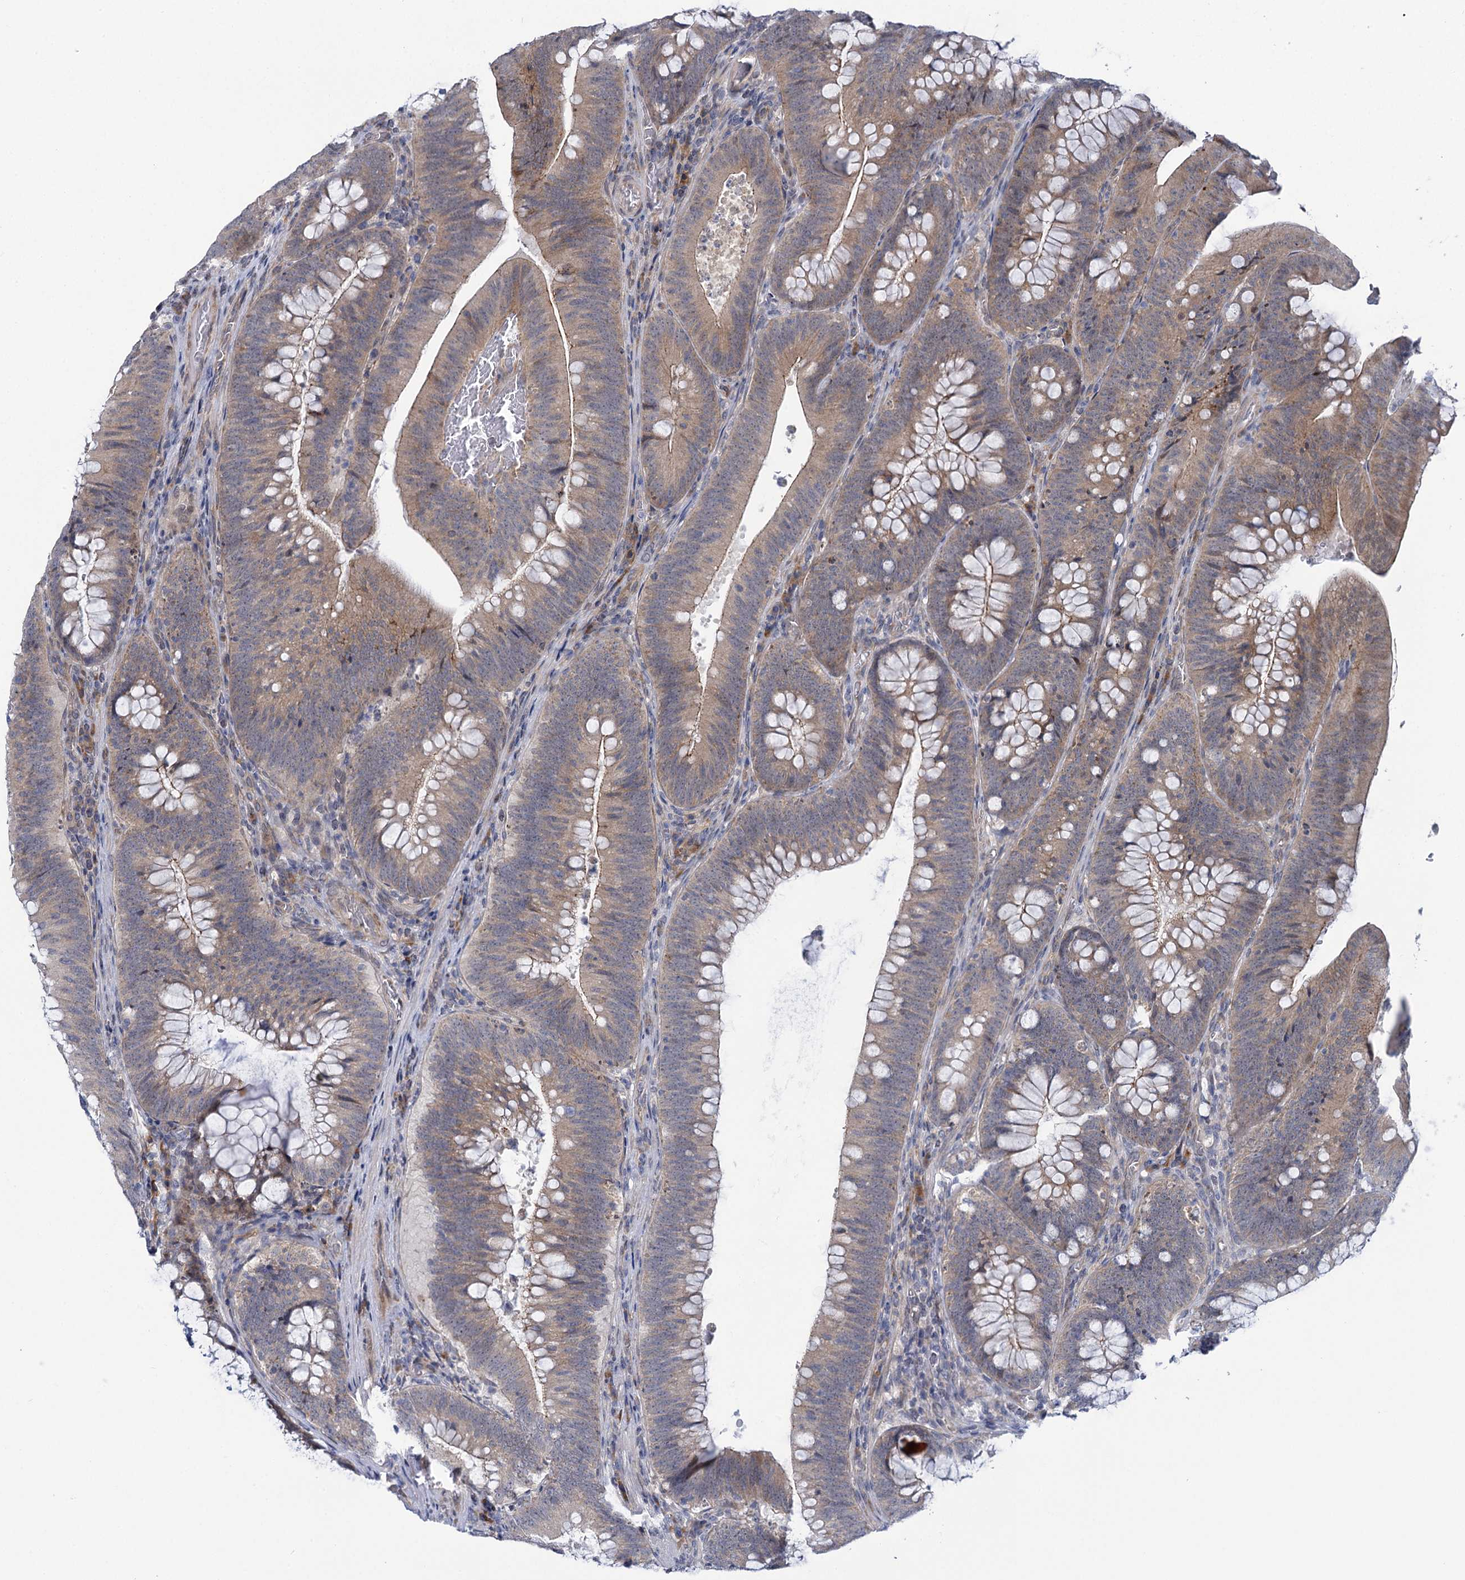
{"staining": {"intensity": "weak", "quantity": ">75%", "location": "cytoplasmic/membranous"}, "tissue": "colorectal cancer", "cell_type": "Tumor cells", "image_type": "cancer", "snomed": [{"axis": "morphology", "description": "Normal tissue, NOS"}, {"axis": "topography", "description": "Colon"}], "caption": "Immunohistochemical staining of colorectal cancer exhibits low levels of weak cytoplasmic/membranous protein positivity in approximately >75% of tumor cells.", "gene": "MBLAC2", "patient": {"sex": "female", "age": 82}}